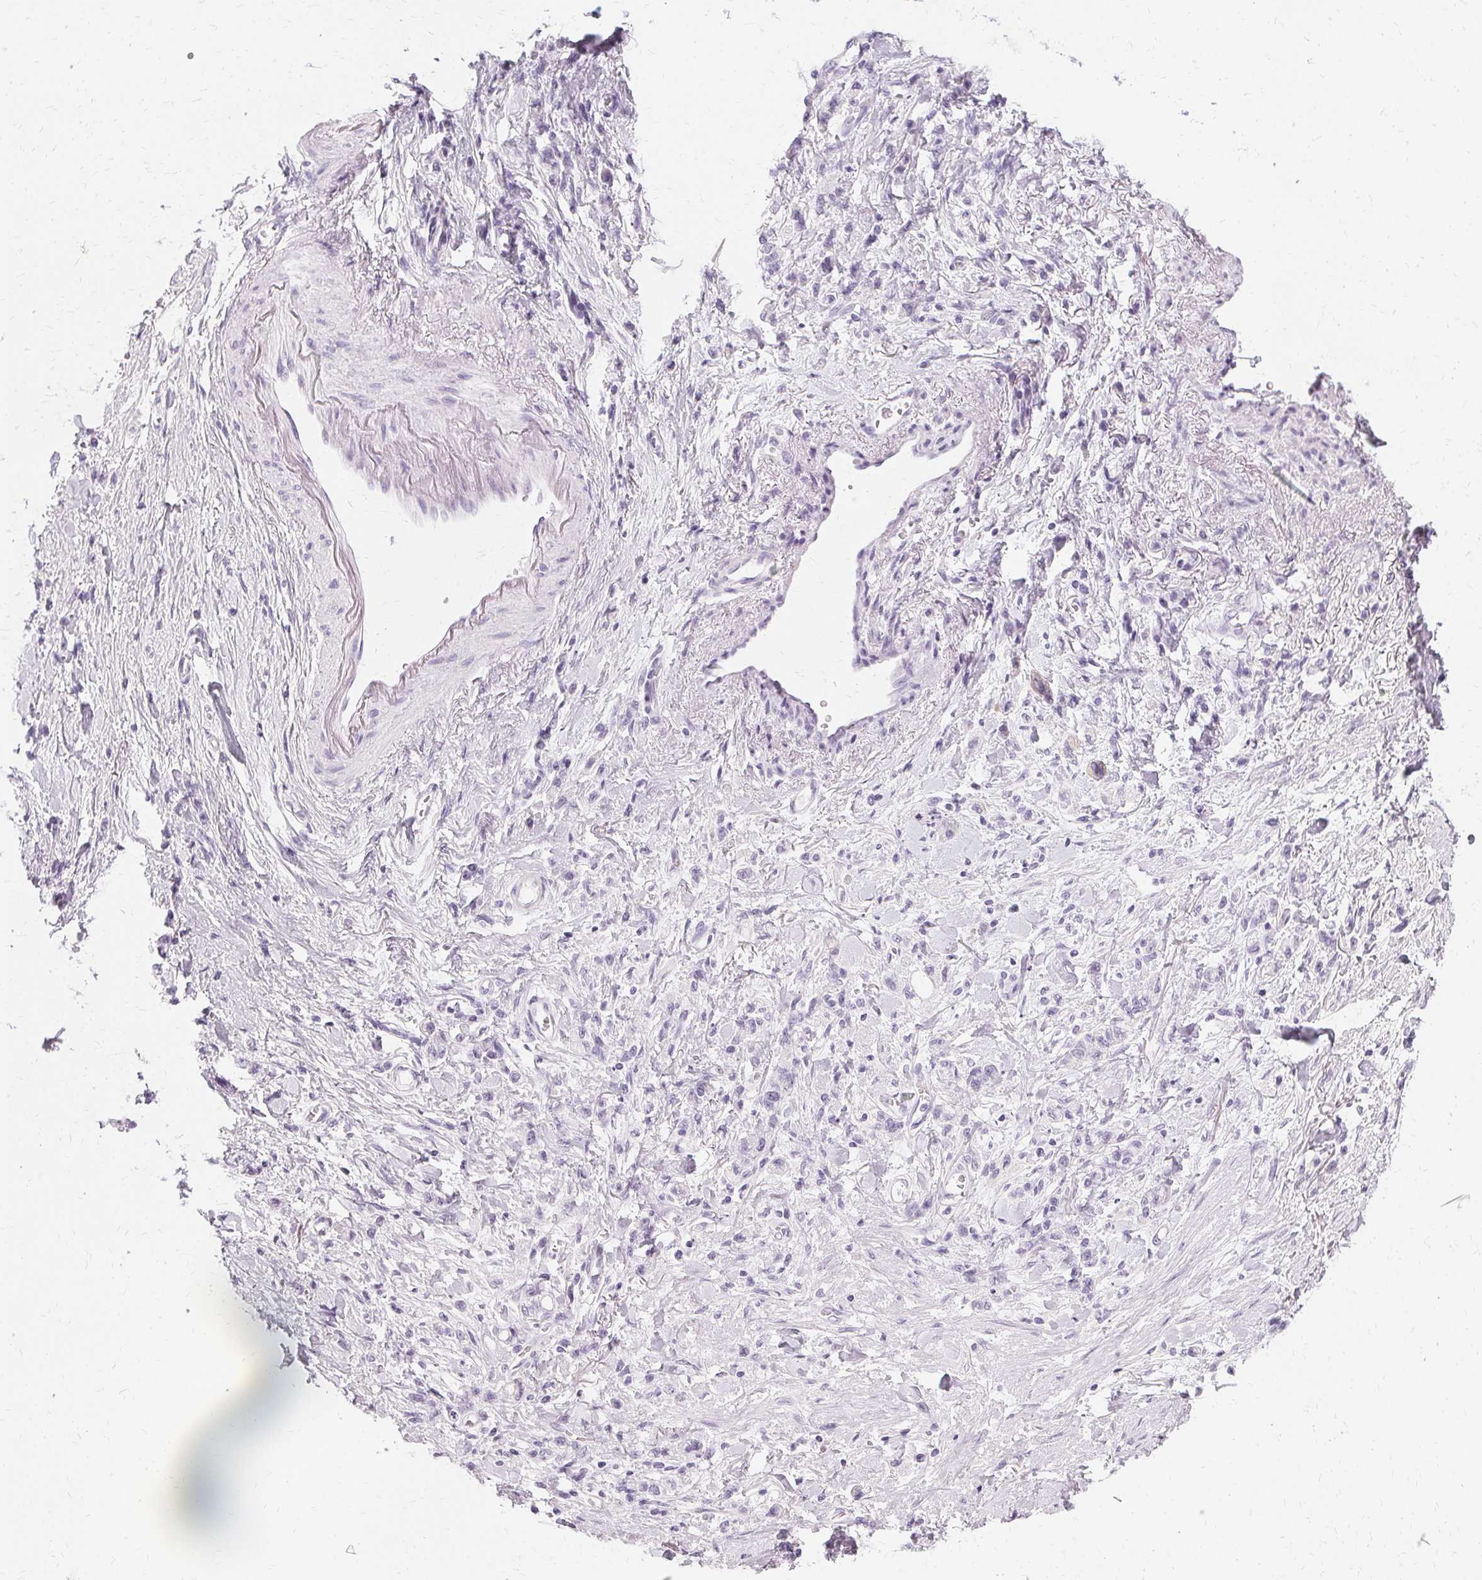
{"staining": {"intensity": "negative", "quantity": "none", "location": "none"}, "tissue": "stomach cancer", "cell_type": "Tumor cells", "image_type": "cancer", "snomed": [{"axis": "morphology", "description": "Adenocarcinoma, NOS"}, {"axis": "topography", "description": "Stomach"}], "caption": "Immunohistochemistry (IHC) of adenocarcinoma (stomach) demonstrates no staining in tumor cells. The staining was performed using DAB (3,3'-diaminobenzidine) to visualize the protein expression in brown, while the nuclei were stained in blue with hematoxylin (Magnification: 20x).", "gene": "KRT6C", "patient": {"sex": "male", "age": 77}}